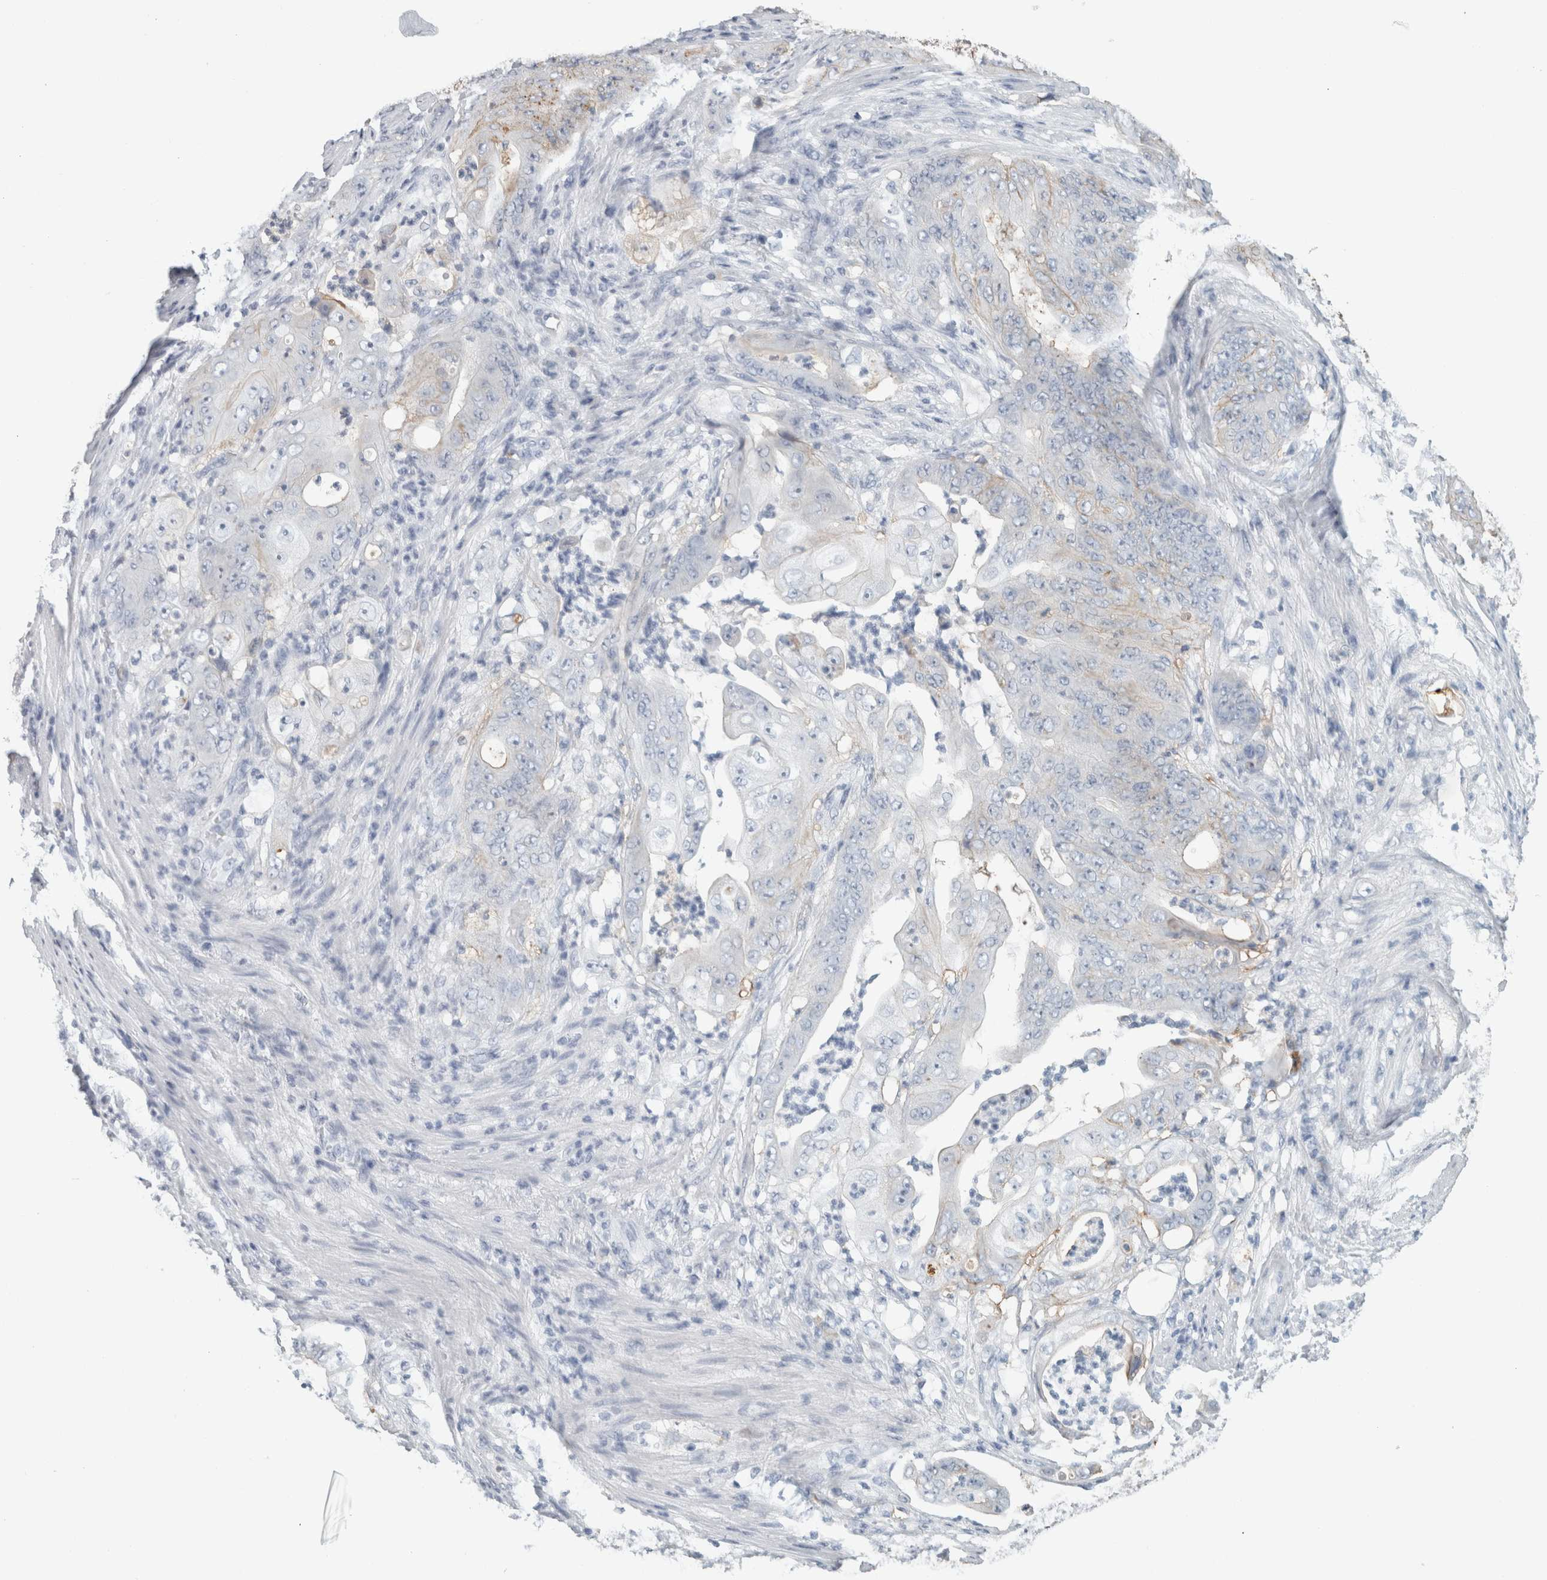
{"staining": {"intensity": "negative", "quantity": "none", "location": "none"}, "tissue": "stomach cancer", "cell_type": "Tumor cells", "image_type": "cancer", "snomed": [{"axis": "morphology", "description": "Adenocarcinoma, NOS"}, {"axis": "topography", "description": "Stomach"}], "caption": "Immunohistochemical staining of stomach adenocarcinoma exhibits no significant expression in tumor cells.", "gene": "TSPAN8", "patient": {"sex": "female", "age": 73}}